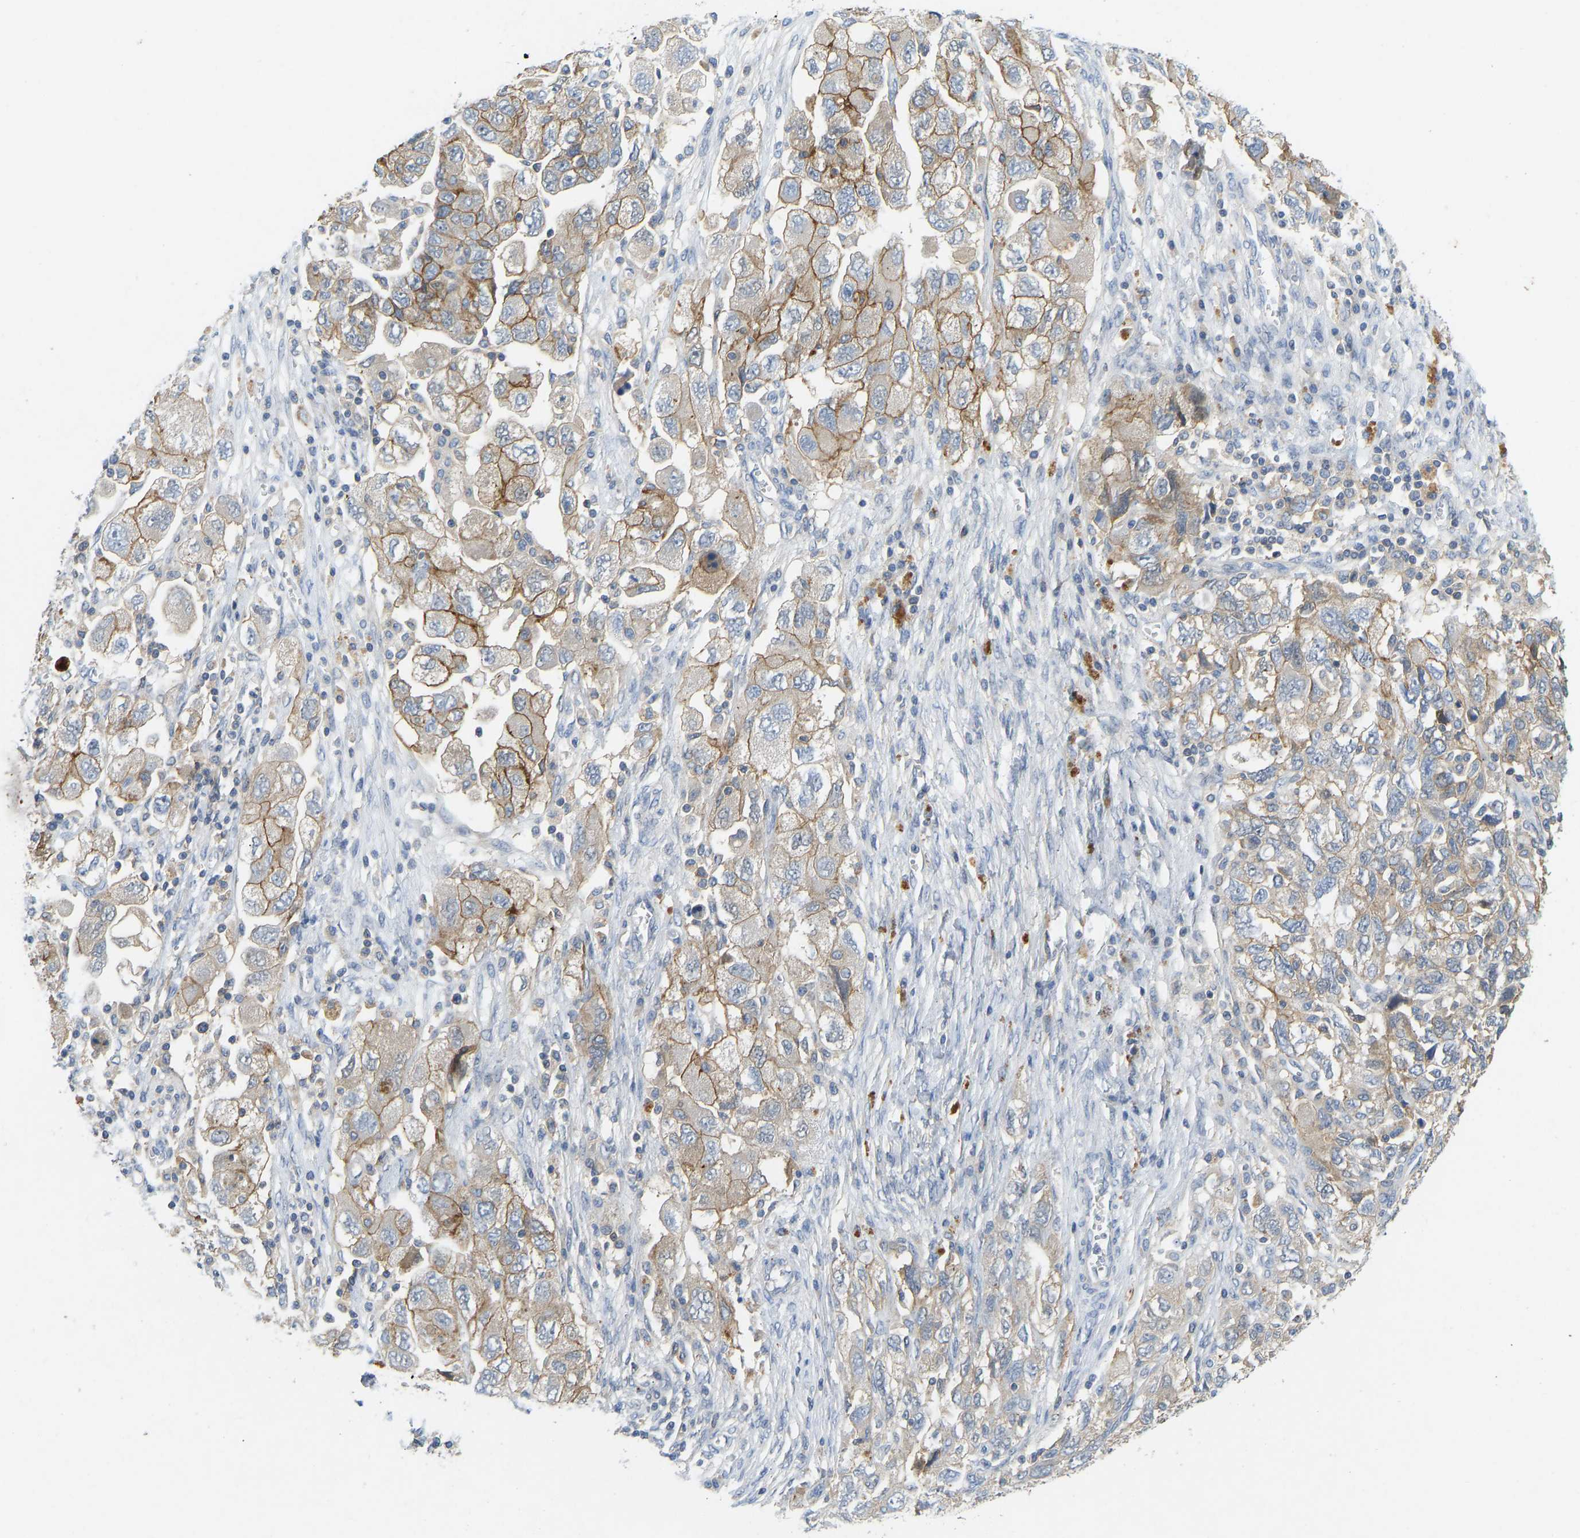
{"staining": {"intensity": "moderate", "quantity": ">75%", "location": "cytoplasmic/membranous"}, "tissue": "ovarian cancer", "cell_type": "Tumor cells", "image_type": "cancer", "snomed": [{"axis": "morphology", "description": "Carcinoma, NOS"}, {"axis": "morphology", "description": "Cystadenocarcinoma, serous, NOS"}, {"axis": "topography", "description": "Ovary"}], "caption": "Tumor cells show medium levels of moderate cytoplasmic/membranous positivity in about >75% of cells in ovarian serous cystadenocarcinoma. (Brightfield microscopy of DAB IHC at high magnification).", "gene": "NDRG3", "patient": {"sex": "female", "age": 69}}